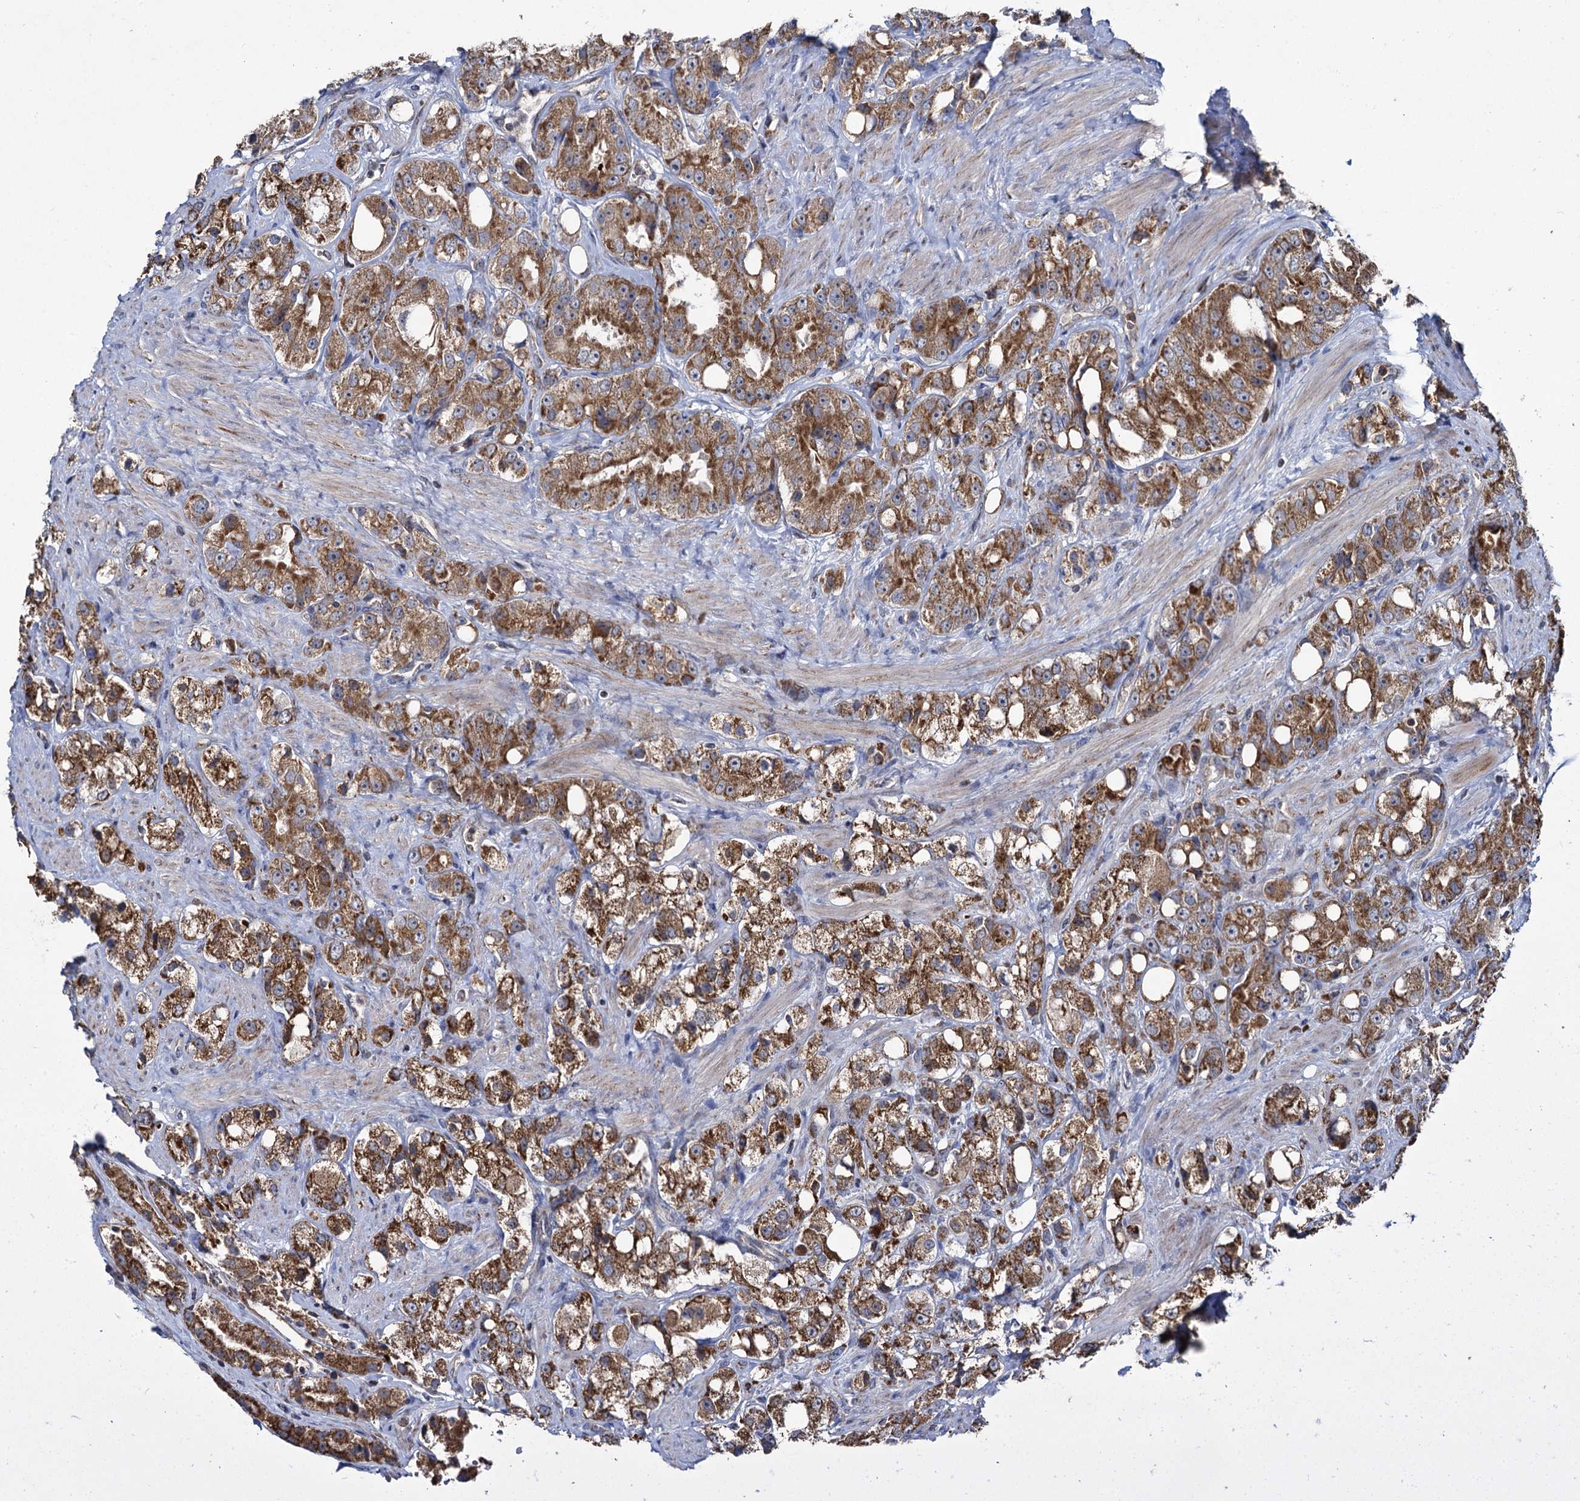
{"staining": {"intensity": "moderate", "quantity": ">75%", "location": "cytoplasmic/membranous"}, "tissue": "prostate cancer", "cell_type": "Tumor cells", "image_type": "cancer", "snomed": [{"axis": "morphology", "description": "Adenocarcinoma, NOS"}, {"axis": "topography", "description": "Prostate"}], "caption": "Immunohistochemistry photomicrograph of neoplastic tissue: human adenocarcinoma (prostate) stained using IHC shows medium levels of moderate protein expression localized specifically in the cytoplasmic/membranous of tumor cells, appearing as a cytoplasmic/membranous brown color.", "gene": "METTL4", "patient": {"sex": "male", "age": 79}}